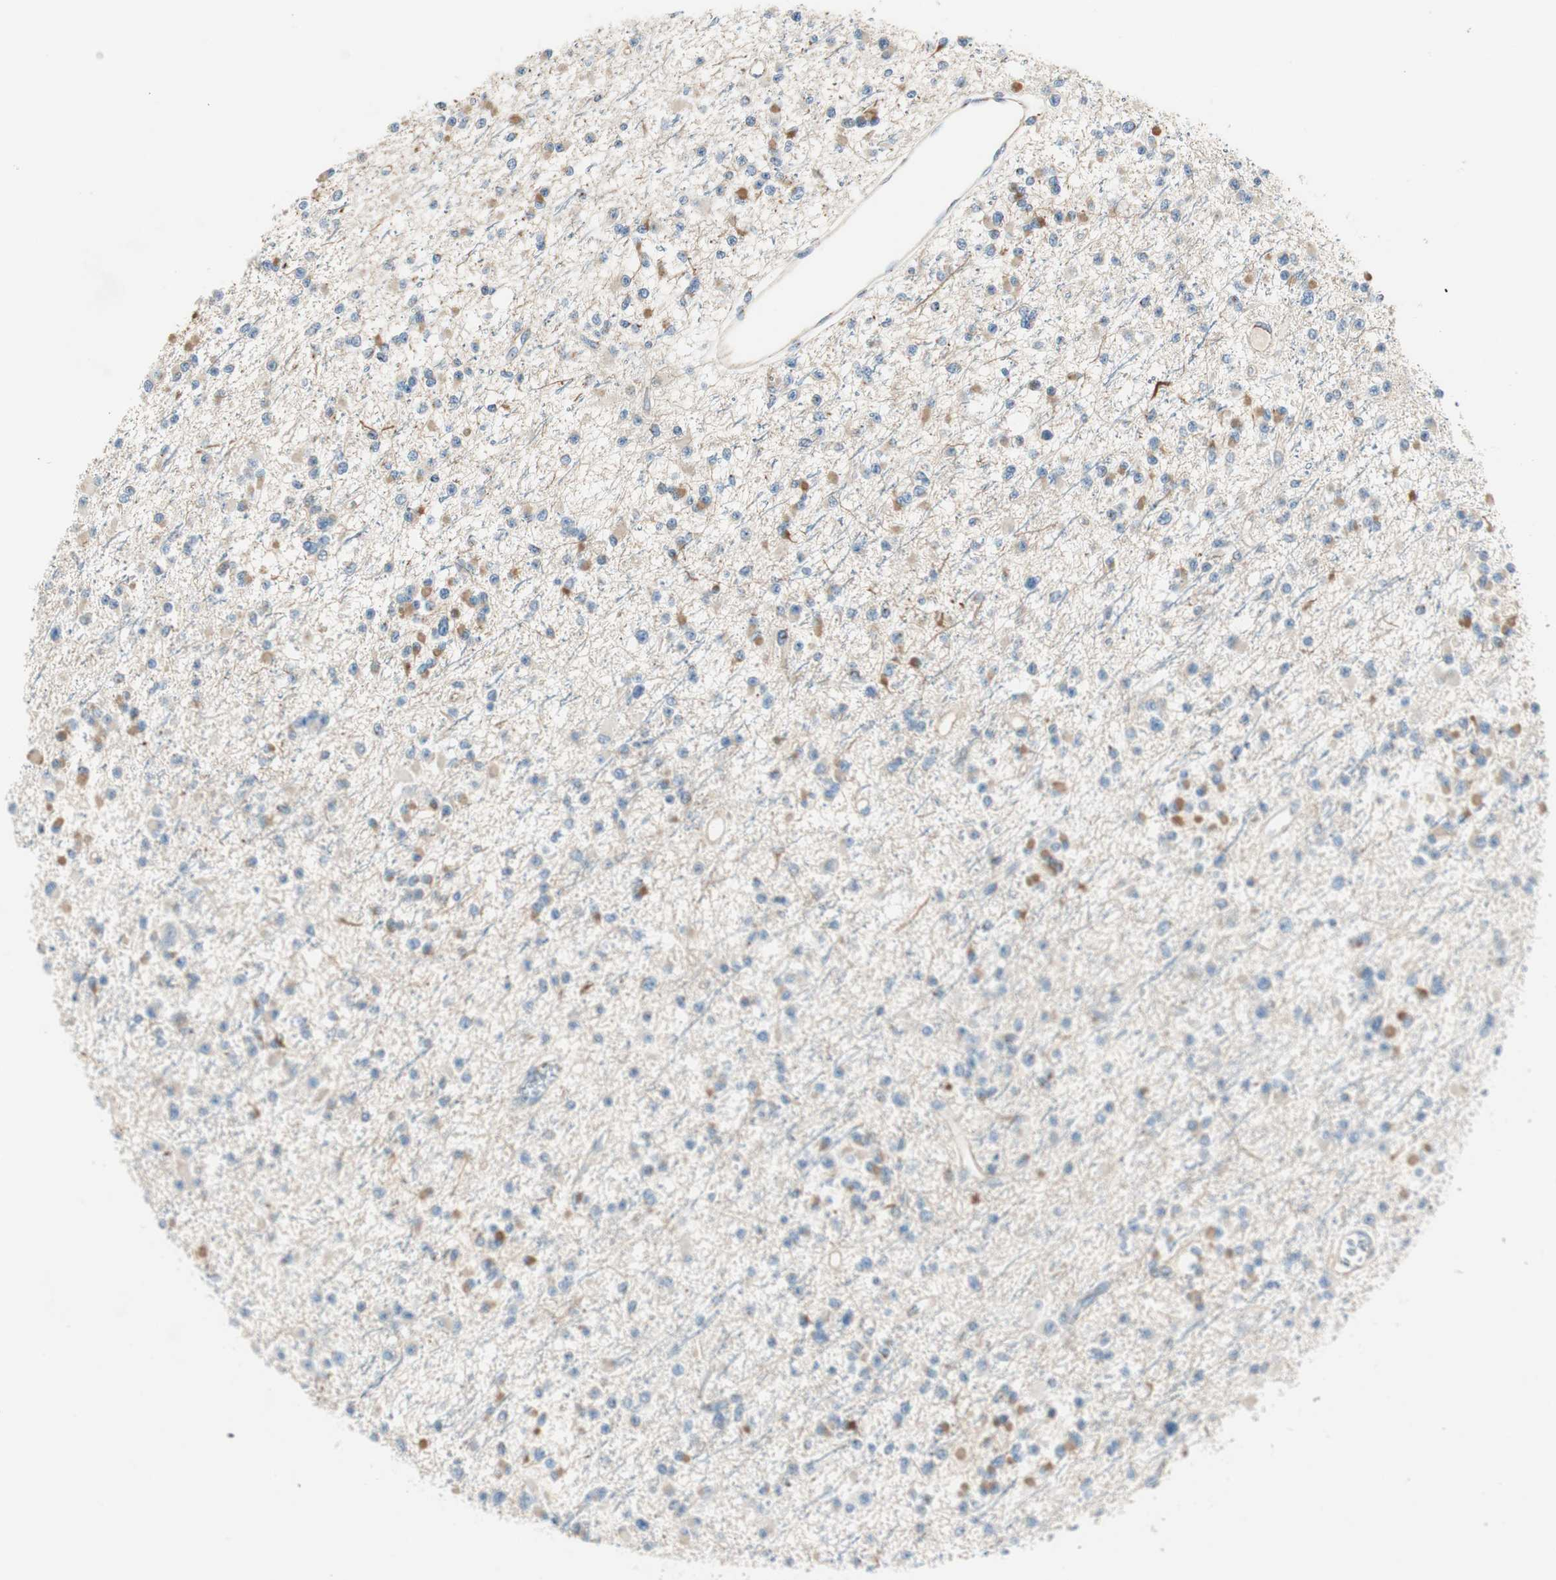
{"staining": {"intensity": "moderate", "quantity": "<25%", "location": "cytoplasmic/membranous"}, "tissue": "glioma", "cell_type": "Tumor cells", "image_type": "cancer", "snomed": [{"axis": "morphology", "description": "Glioma, malignant, Low grade"}, {"axis": "topography", "description": "Brain"}], "caption": "IHC micrograph of glioma stained for a protein (brown), which demonstrates low levels of moderate cytoplasmic/membranous staining in approximately <25% of tumor cells.", "gene": "TMF1", "patient": {"sex": "female", "age": 22}}